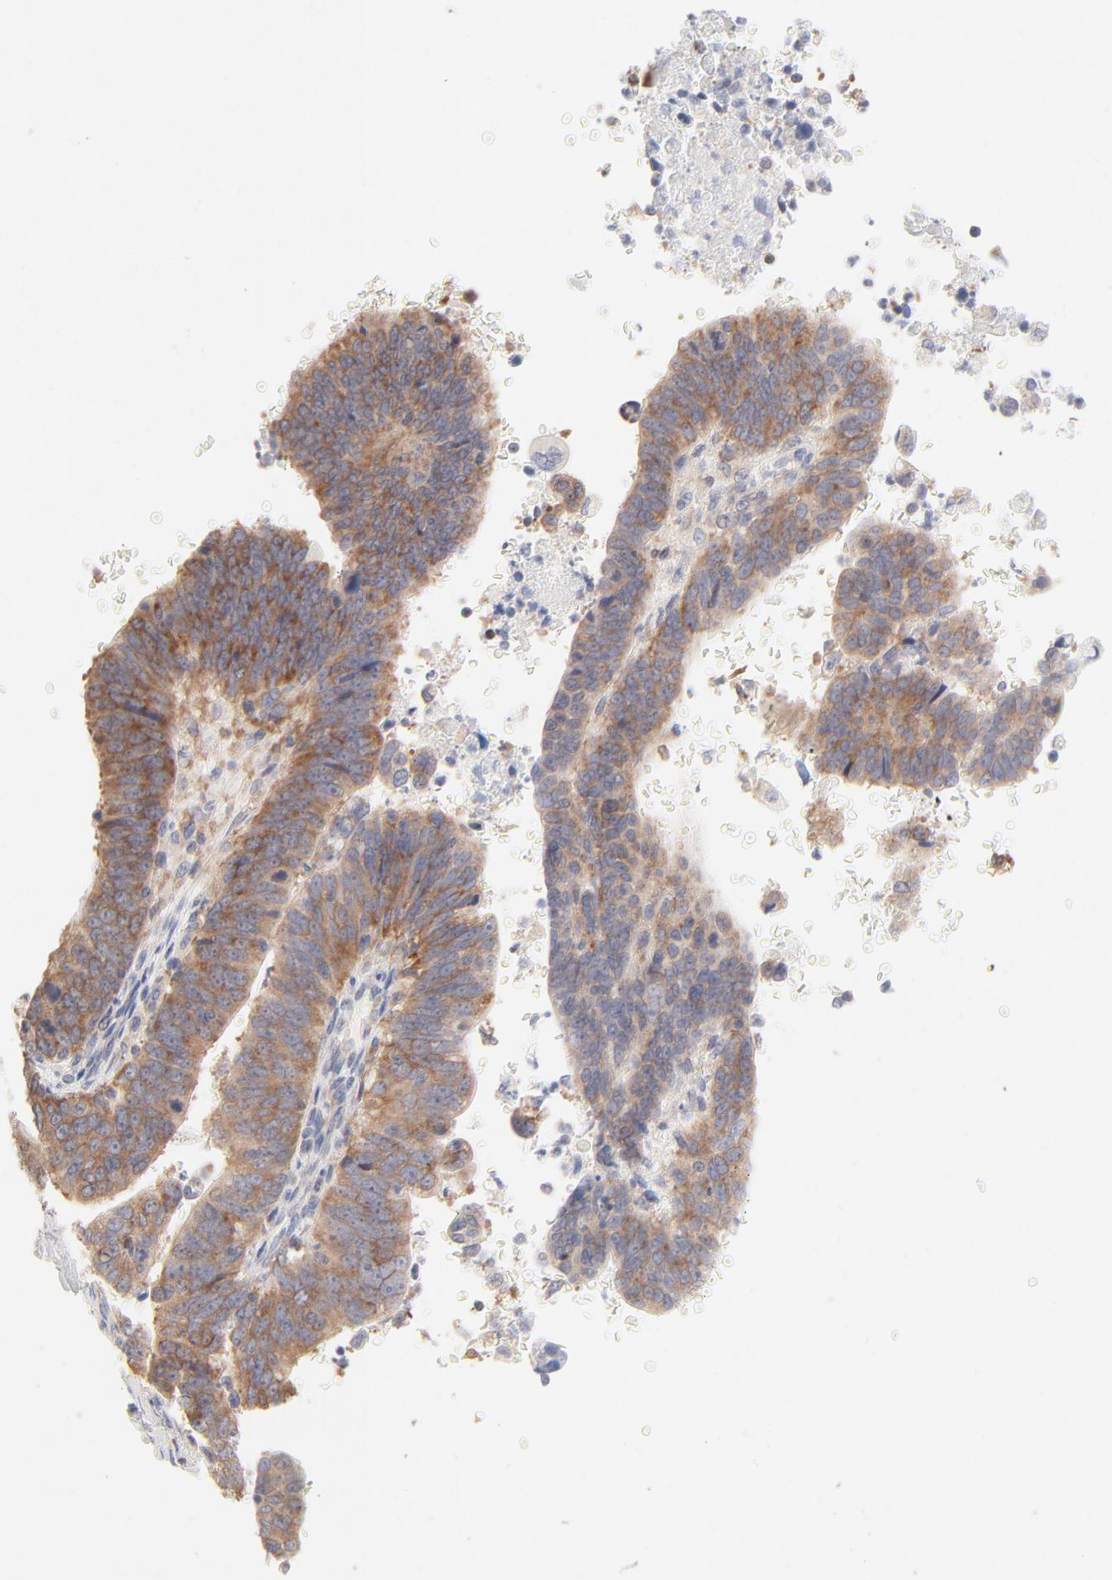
{"staining": {"intensity": "moderate", "quantity": ">75%", "location": "cytoplasmic/membranous"}, "tissue": "stomach cancer", "cell_type": "Tumor cells", "image_type": "cancer", "snomed": [{"axis": "morphology", "description": "Adenocarcinoma, NOS"}, {"axis": "topography", "description": "Stomach, upper"}], "caption": "Brown immunohistochemical staining in human stomach adenocarcinoma demonstrates moderate cytoplasmic/membranous expression in approximately >75% of tumor cells.", "gene": "RPS21", "patient": {"sex": "female", "age": 50}}